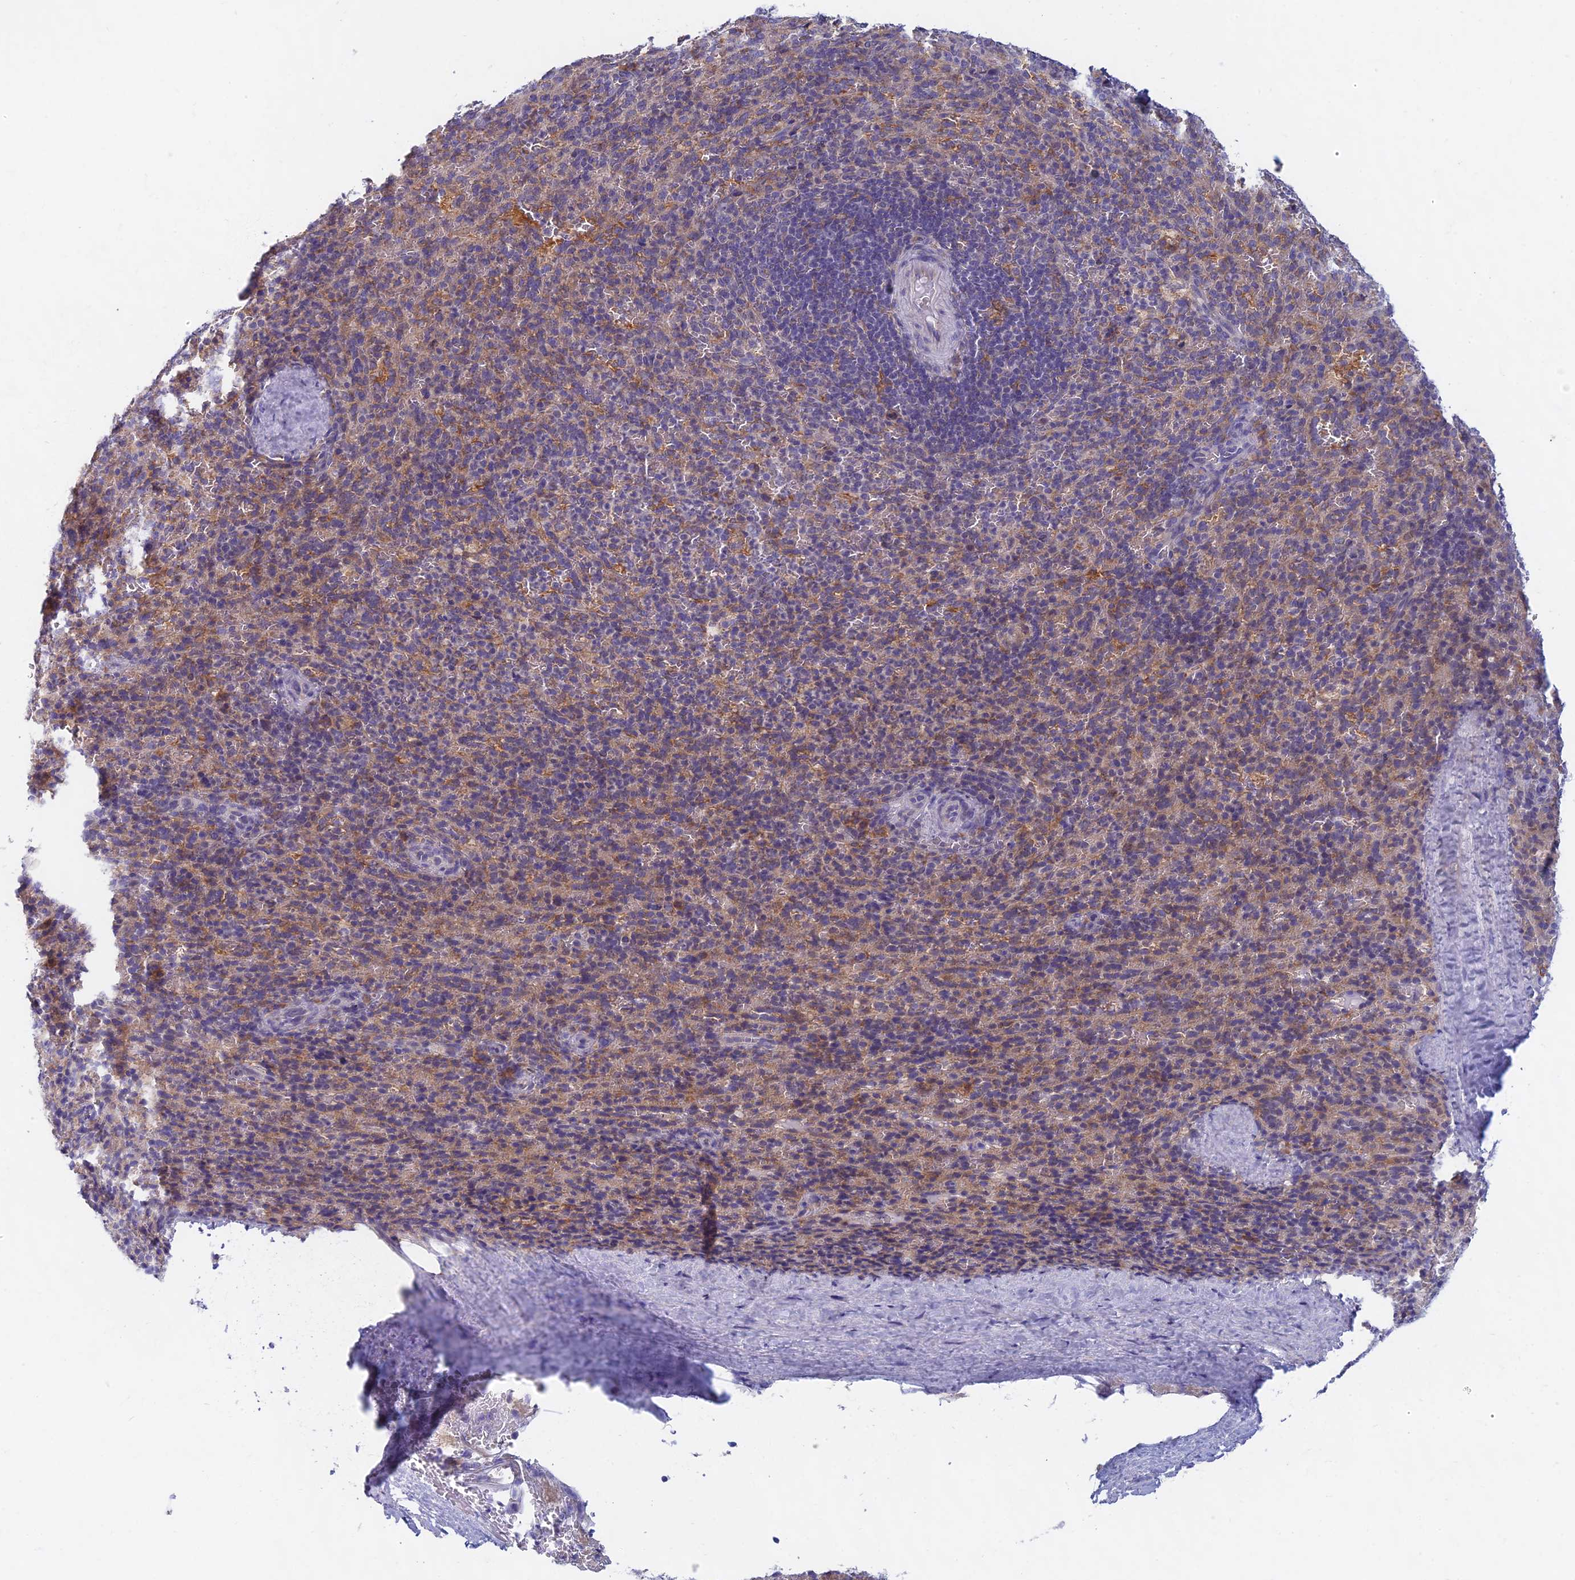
{"staining": {"intensity": "negative", "quantity": "none", "location": "none"}, "tissue": "spleen", "cell_type": "Cells in red pulp", "image_type": "normal", "snomed": [{"axis": "morphology", "description": "Normal tissue, NOS"}, {"axis": "topography", "description": "Spleen"}], "caption": "IHC photomicrograph of benign spleen: spleen stained with DAB (3,3'-diaminobenzidine) reveals no significant protein positivity in cells in red pulp. (Stains: DAB IHC with hematoxylin counter stain, Microscopy: brightfield microscopy at high magnification).", "gene": "DDX51", "patient": {"sex": "female", "age": 21}}